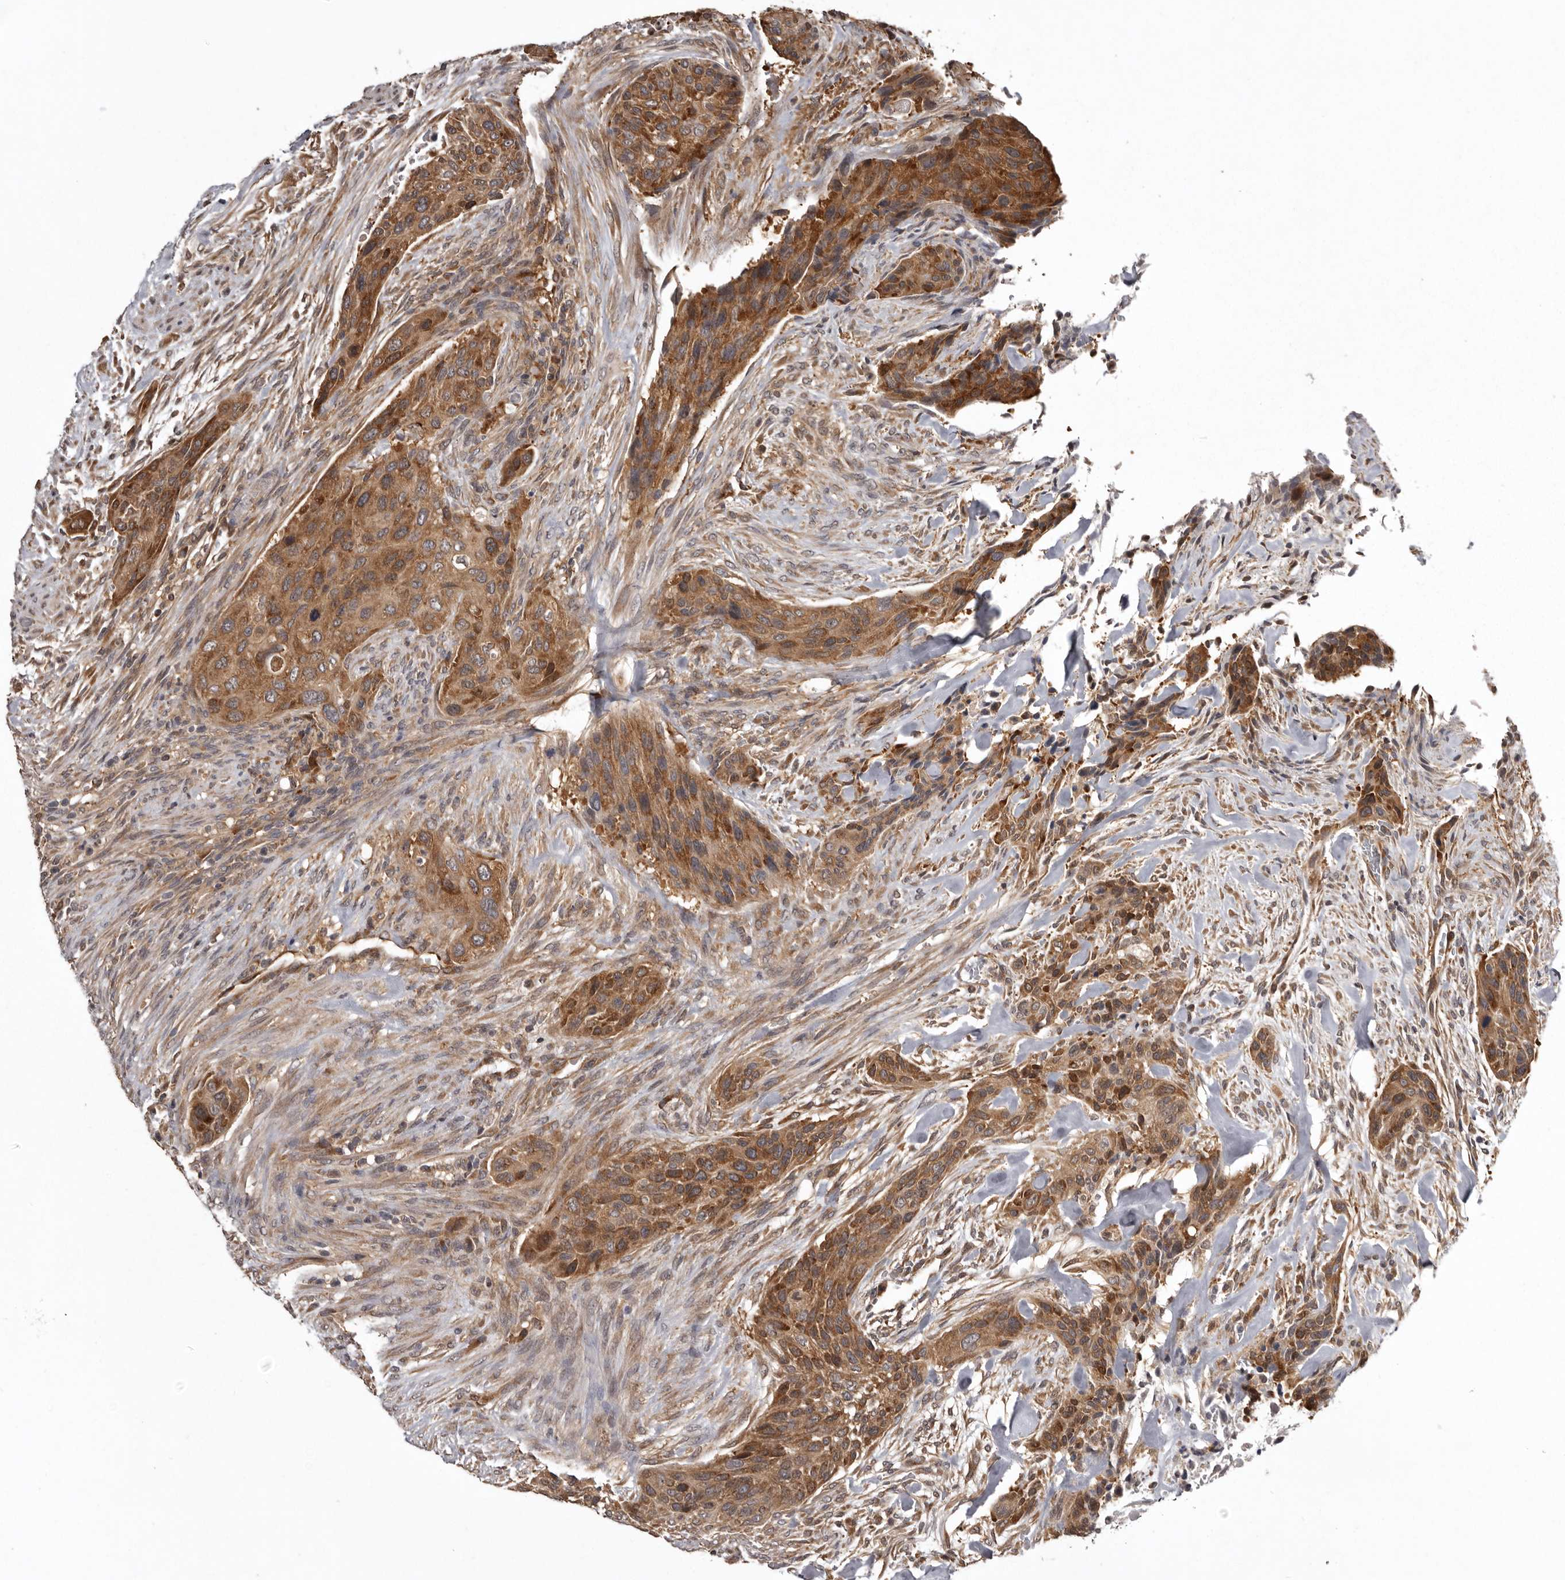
{"staining": {"intensity": "moderate", "quantity": ">75%", "location": "cytoplasmic/membranous"}, "tissue": "urothelial cancer", "cell_type": "Tumor cells", "image_type": "cancer", "snomed": [{"axis": "morphology", "description": "Urothelial carcinoma, High grade"}, {"axis": "topography", "description": "Urinary bladder"}], "caption": "Urothelial carcinoma (high-grade) stained for a protein exhibits moderate cytoplasmic/membranous positivity in tumor cells. (DAB (3,3'-diaminobenzidine) = brown stain, brightfield microscopy at high magnification).", "gene": "DARS1", "patient": {"sex": "male", "age": 35}}